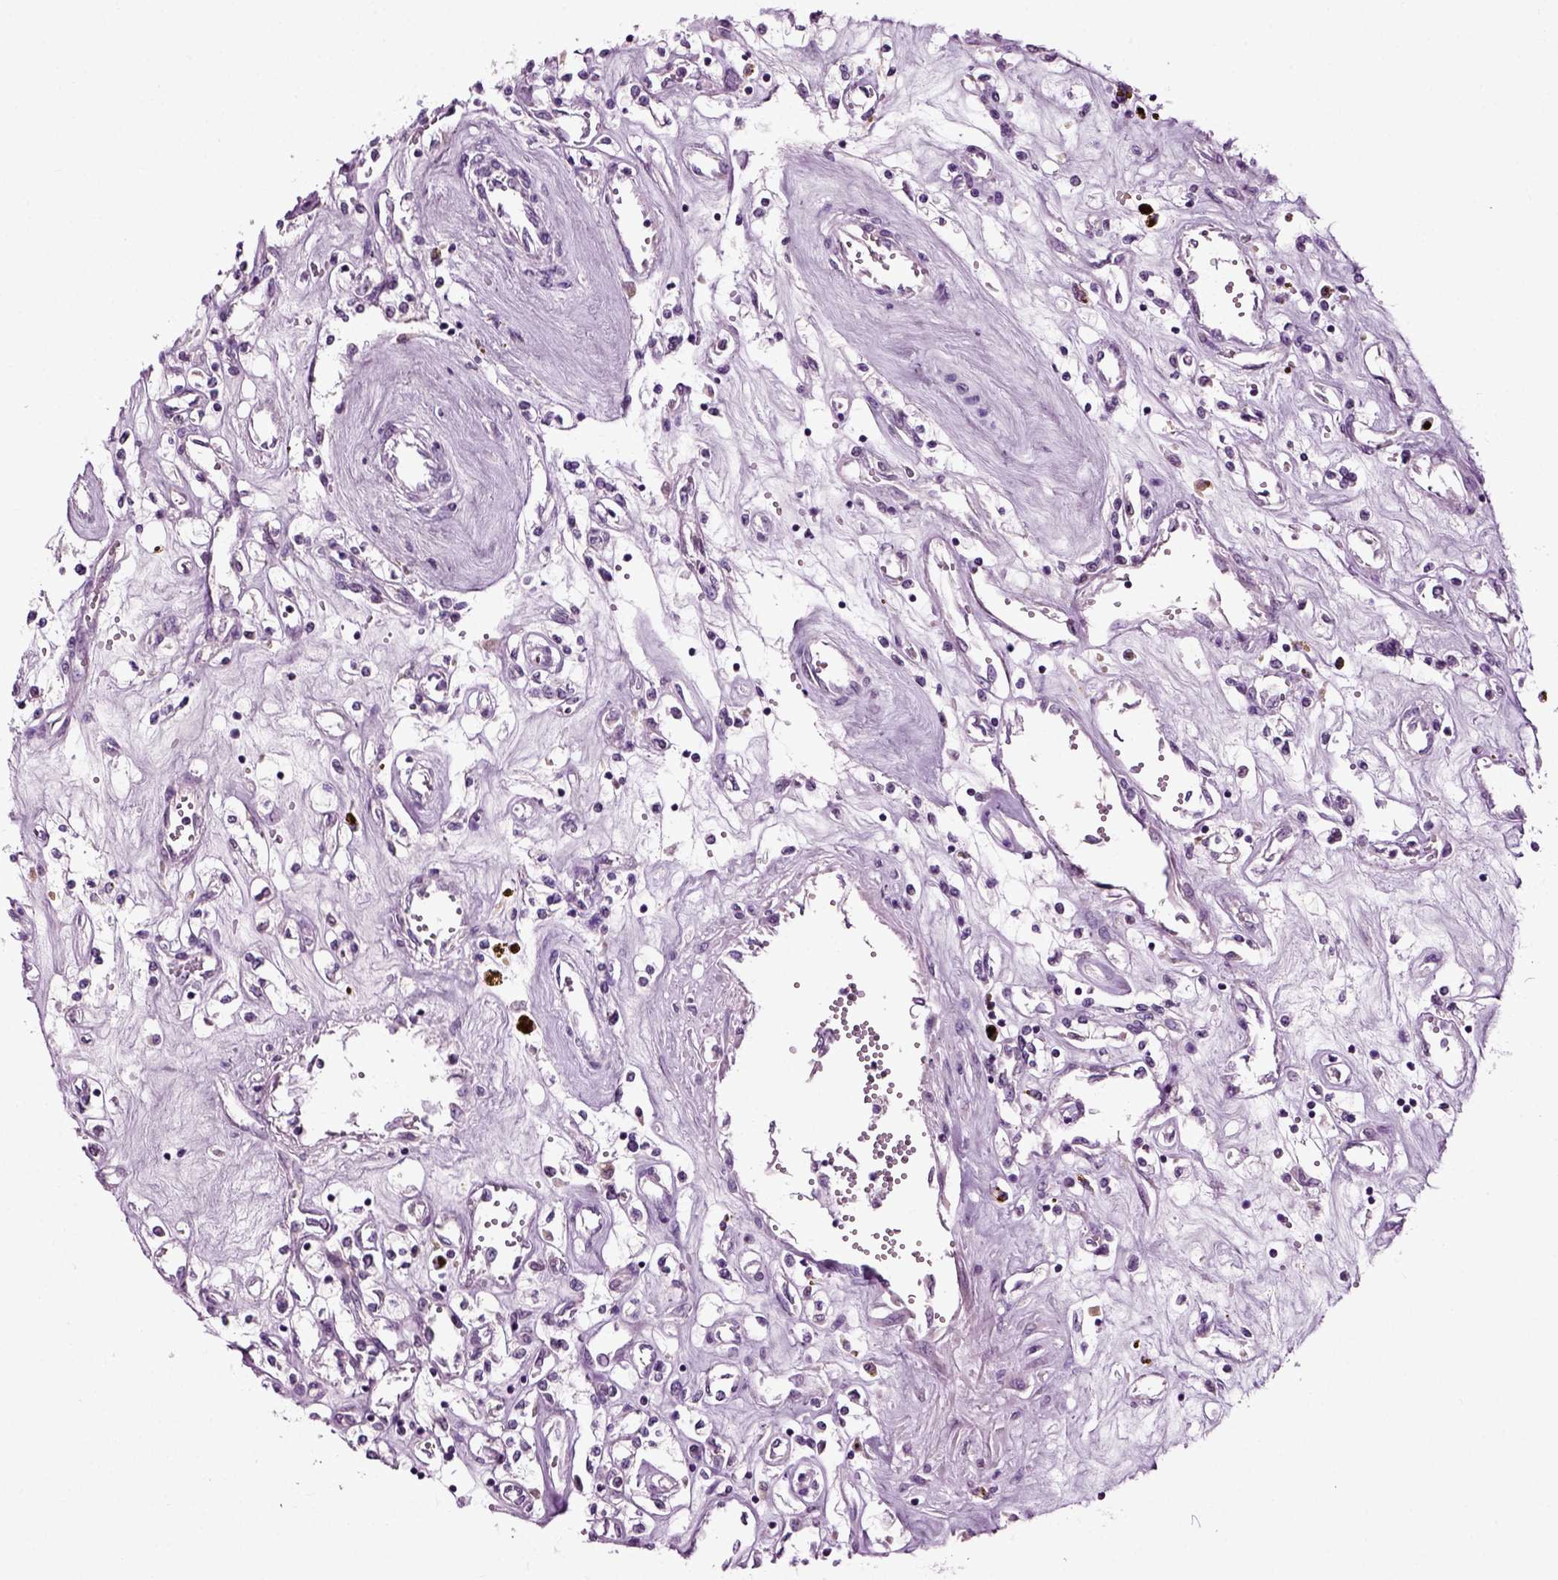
{"staining": {"intensity": "negative", "quantity": "none", "location": "none"}, "tissue": "renal cancer", "cell_type": "Tumor cells", "image_type": "cancer", "snomed": [{"axis": "morphology", "description": "Adenocarcinoma, NOS"}, {"axis": "topography", "description": "Kidney"}], "caption": "The micrograph demonstrates no significant staining in tumor cells of adenocarcinoma (renal).", "gene": "SPATA17", "patient": {"sex": "female", "age": 59}}